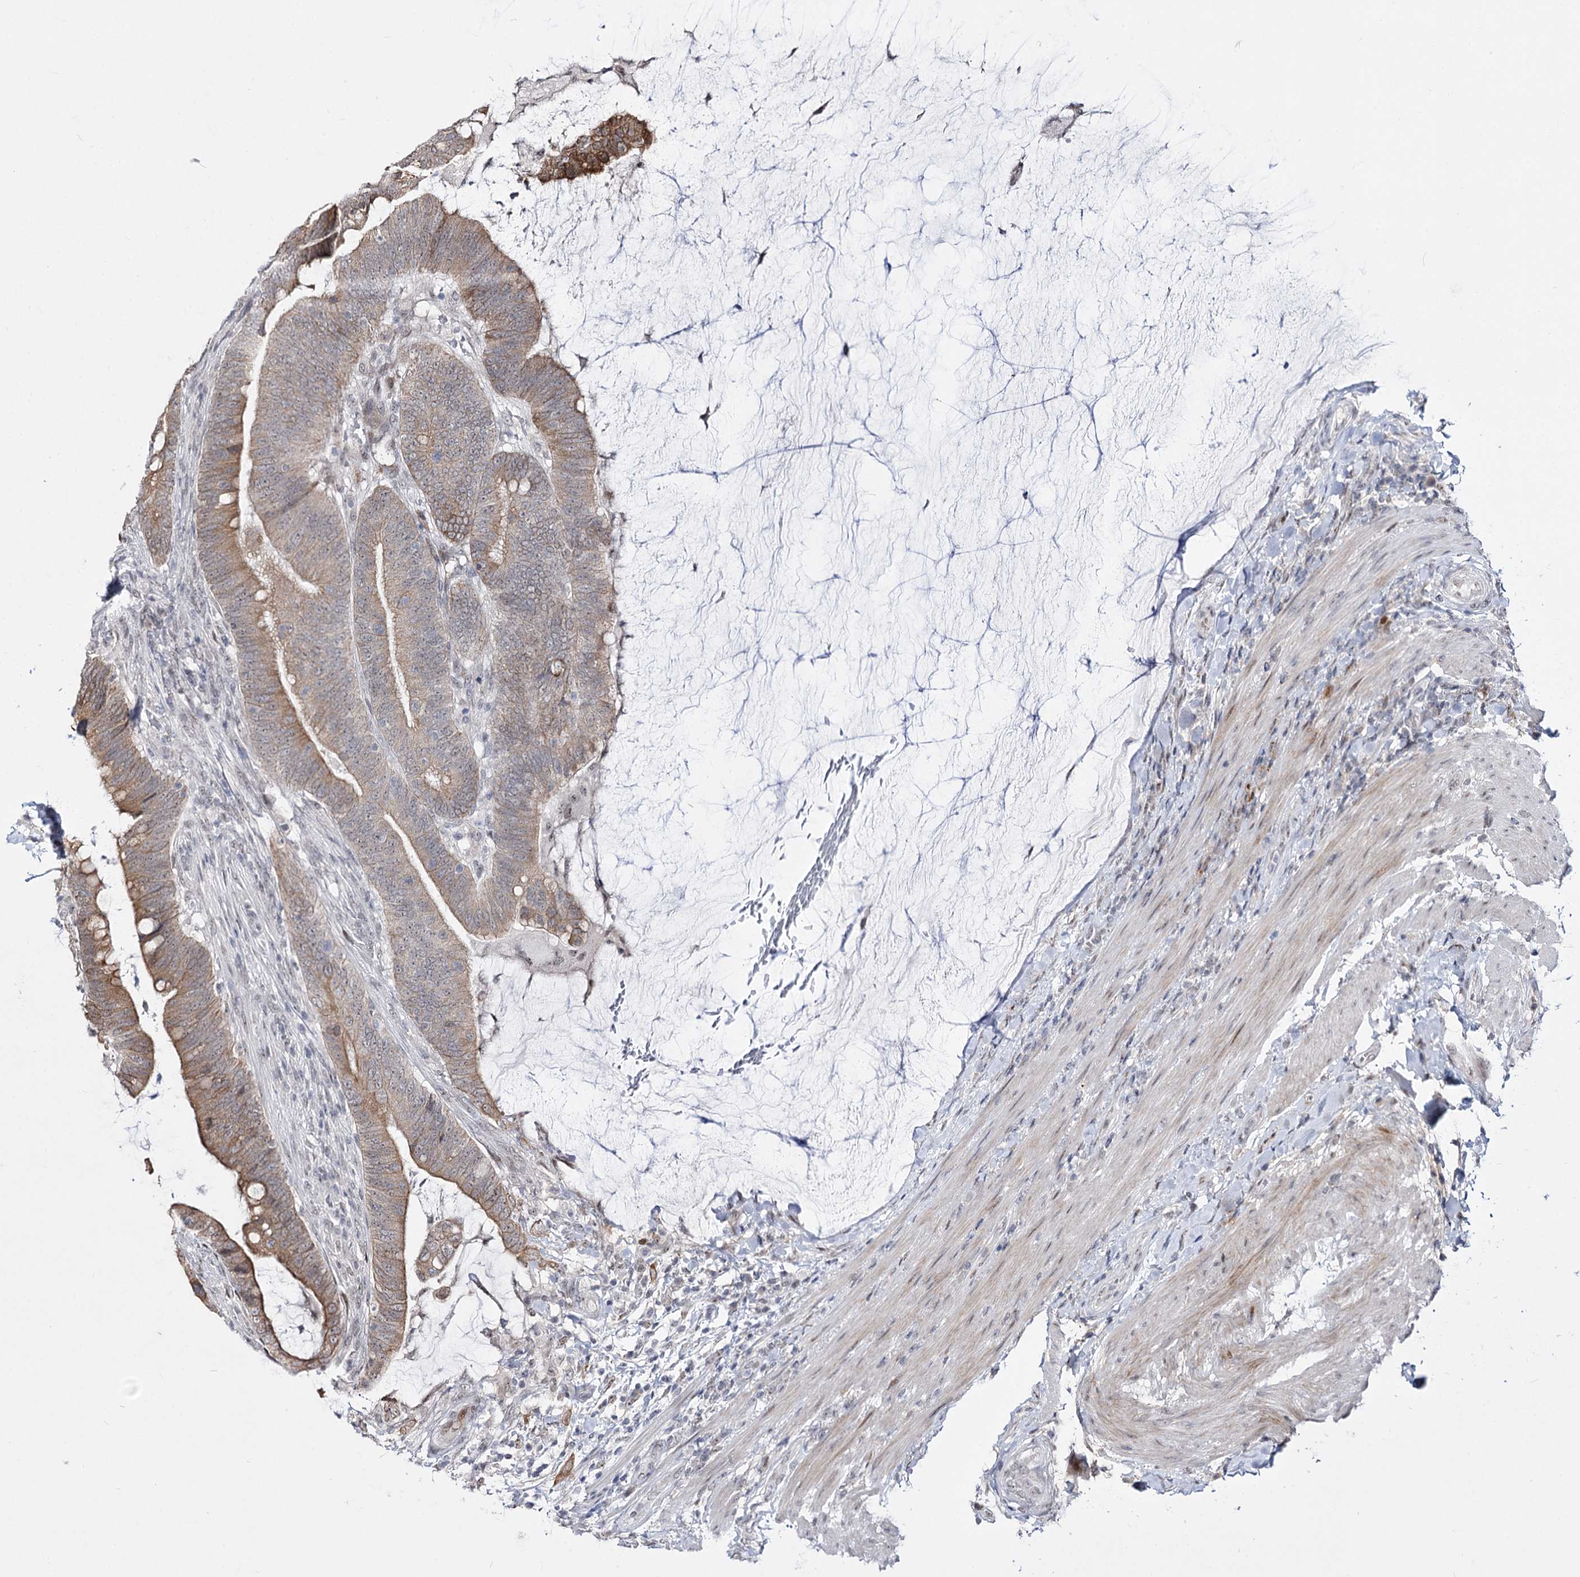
{"staining": {"intensity": "moderate", "quantity": ">75%", "location": "cytoplasmic/membranous"}, "tissue": "colorectal cancer", "cell_type": "Tumor cells", "image_type": "cancer", "snomed": [{"axis": "morphology", "description": "Adenocarcinoma, NOS"}, {"axis": "topography", "description": "Colon"}], "caption": "DAB (3,3'-diaminobenzidine) immunohistochemical staining of human colorectal cancer displays moderate cytoplasmic/membranous protein staining in about >75% of tumor cells.", "gene": "STOX1", "patient": {"sex": "female", "age": 66}}